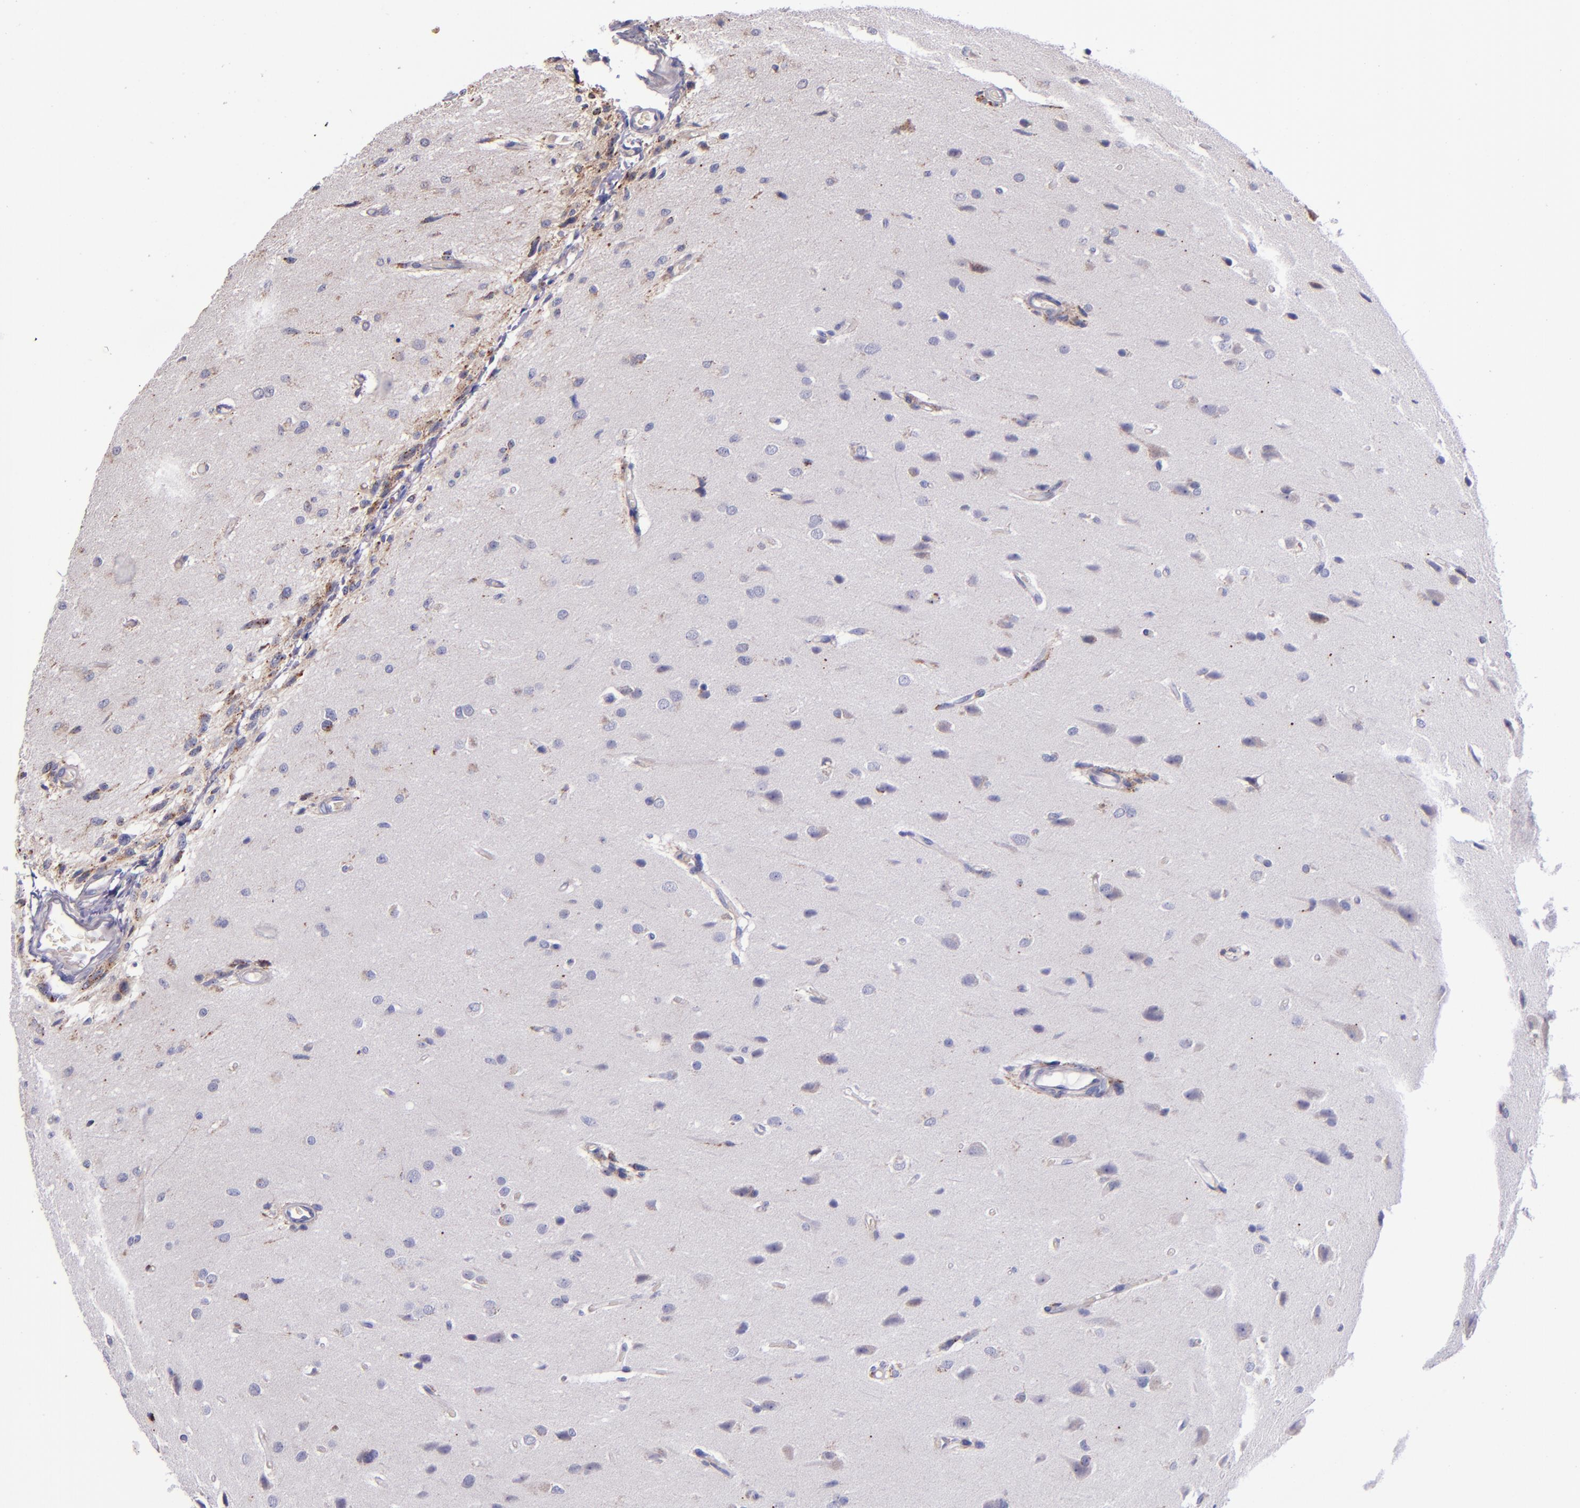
{"staining": {"intensity": "weak", "quantity": "<25%", "location": "cytoplasmic/membranous"}, "tissue": "glioma", "cell_type": "Tumor cells", "image_type": "cancer", "snomed": [{"axis": "morphology", "description": "Glioma, malignant, High grade"}, {"axis": "topography", "description": "Brain"}], "caption": "This is an immunohistochemistry (IHC) photomicrograph of glioma. There is no staining in tumor cells.", "gene": "SHC1", "patient": {"sex": "male", "age": 68}}